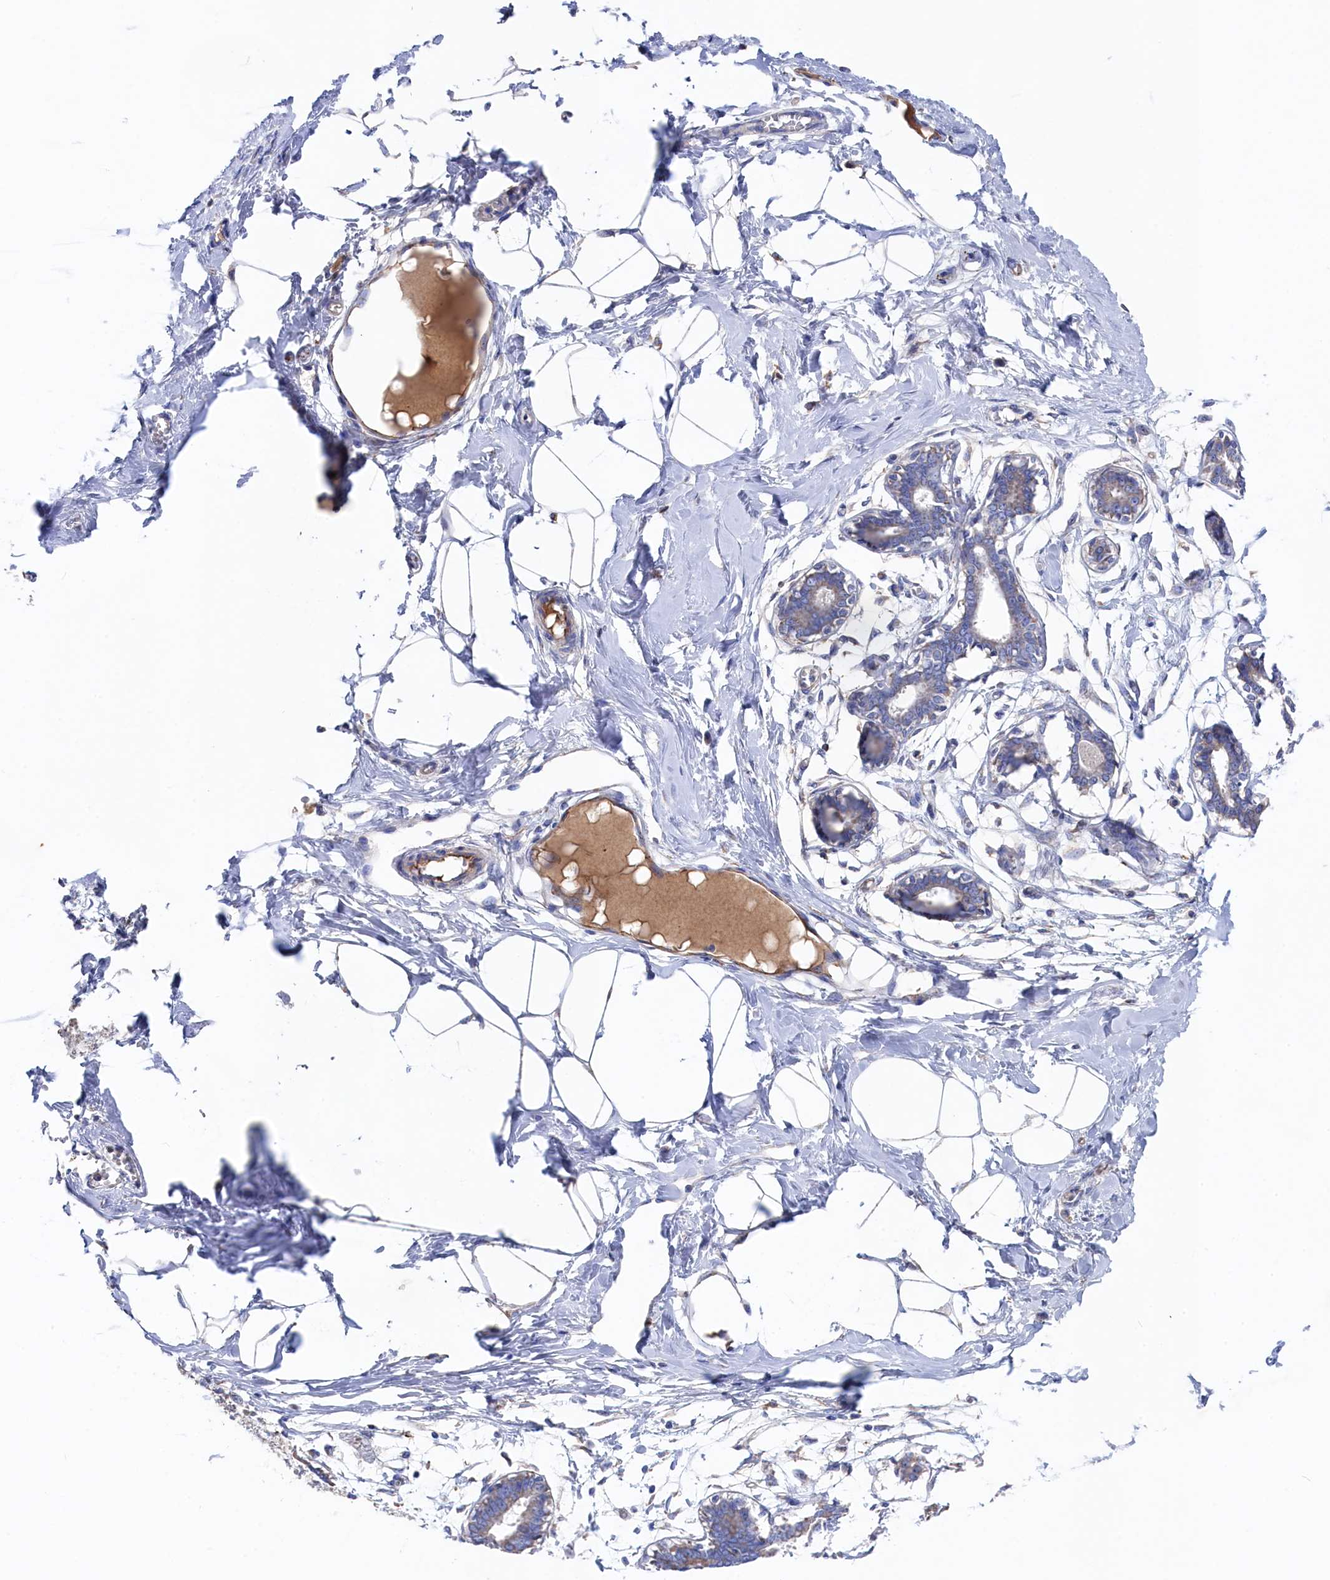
{"staining": {"intensity": "negative", "quantity": "none", "location": "none"}, "tissue": "breast", "cell_type": "Adipocytes", "image_type": "normal", "snomed": [{"axis": "morphology", "description": "Normal tissue, NOS"}, {"axis": "topography", "description": "Breast"}], "caption": "Immunohistochemistry micrograph of benign breast: breast stained with DAB reveals no significant protein positivity in adipocytes.", "gene": "C12orf73", "patient": {"sex": "female", "age": 27}}